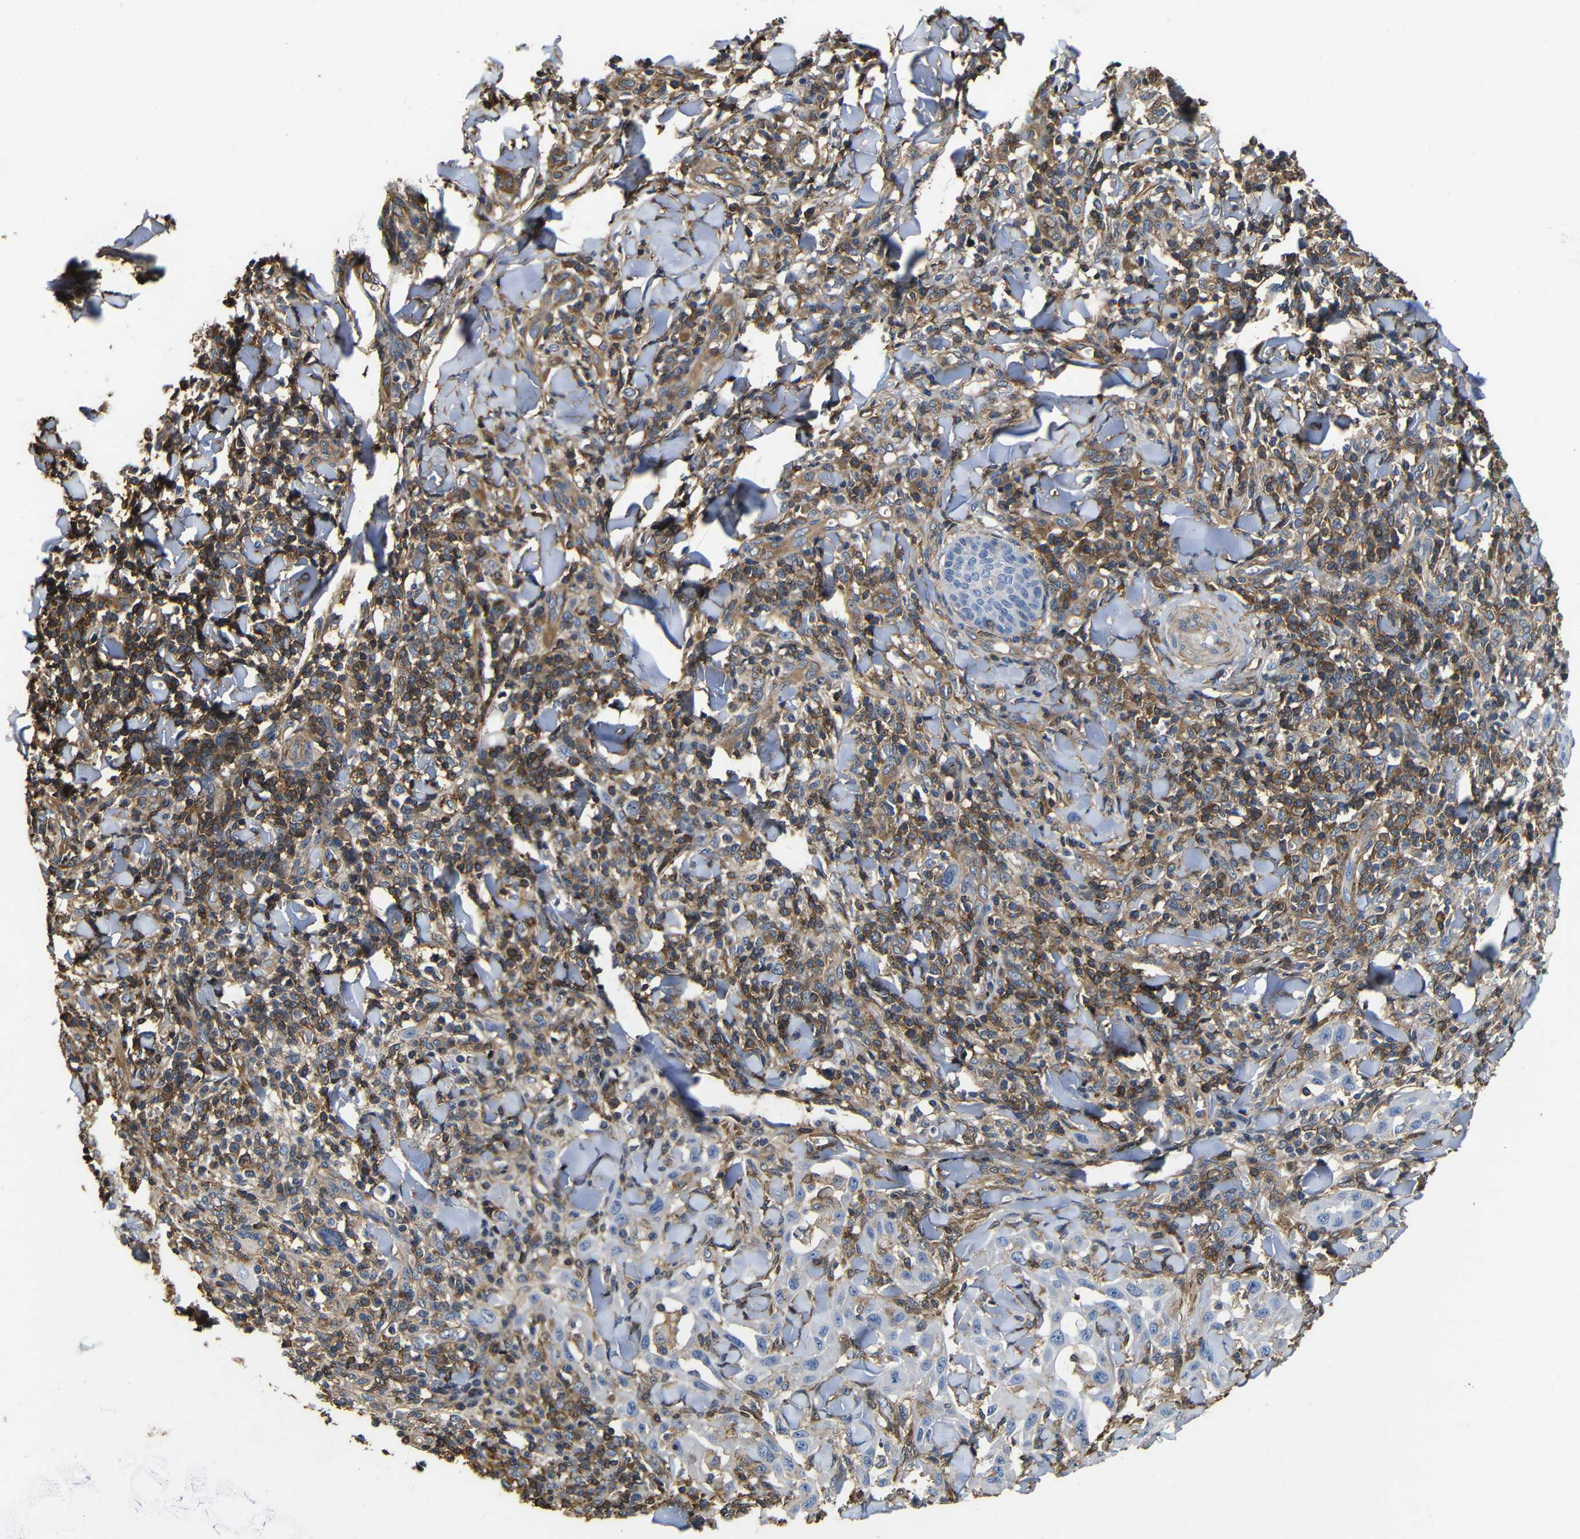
{"staining": {"intensity": "negative", "quantity": "none", "location": "none"}, "tissue": "skin cancer", "cell_type": "Tumor cells", "image_type": "cancer", "snomed": [{"axis": "morphology", "description": "Squamous cell carcinoma, NOS"}, {"axis": "topography", "description": "Skin"}], "caption": "The micrograph exhibits no significant staining in tumor cells of squamous cell carcinoma (skin). Nuclei are stained in blue.", "gene": "PI4KA", "patient": {"sex": "male", "age": 24}}